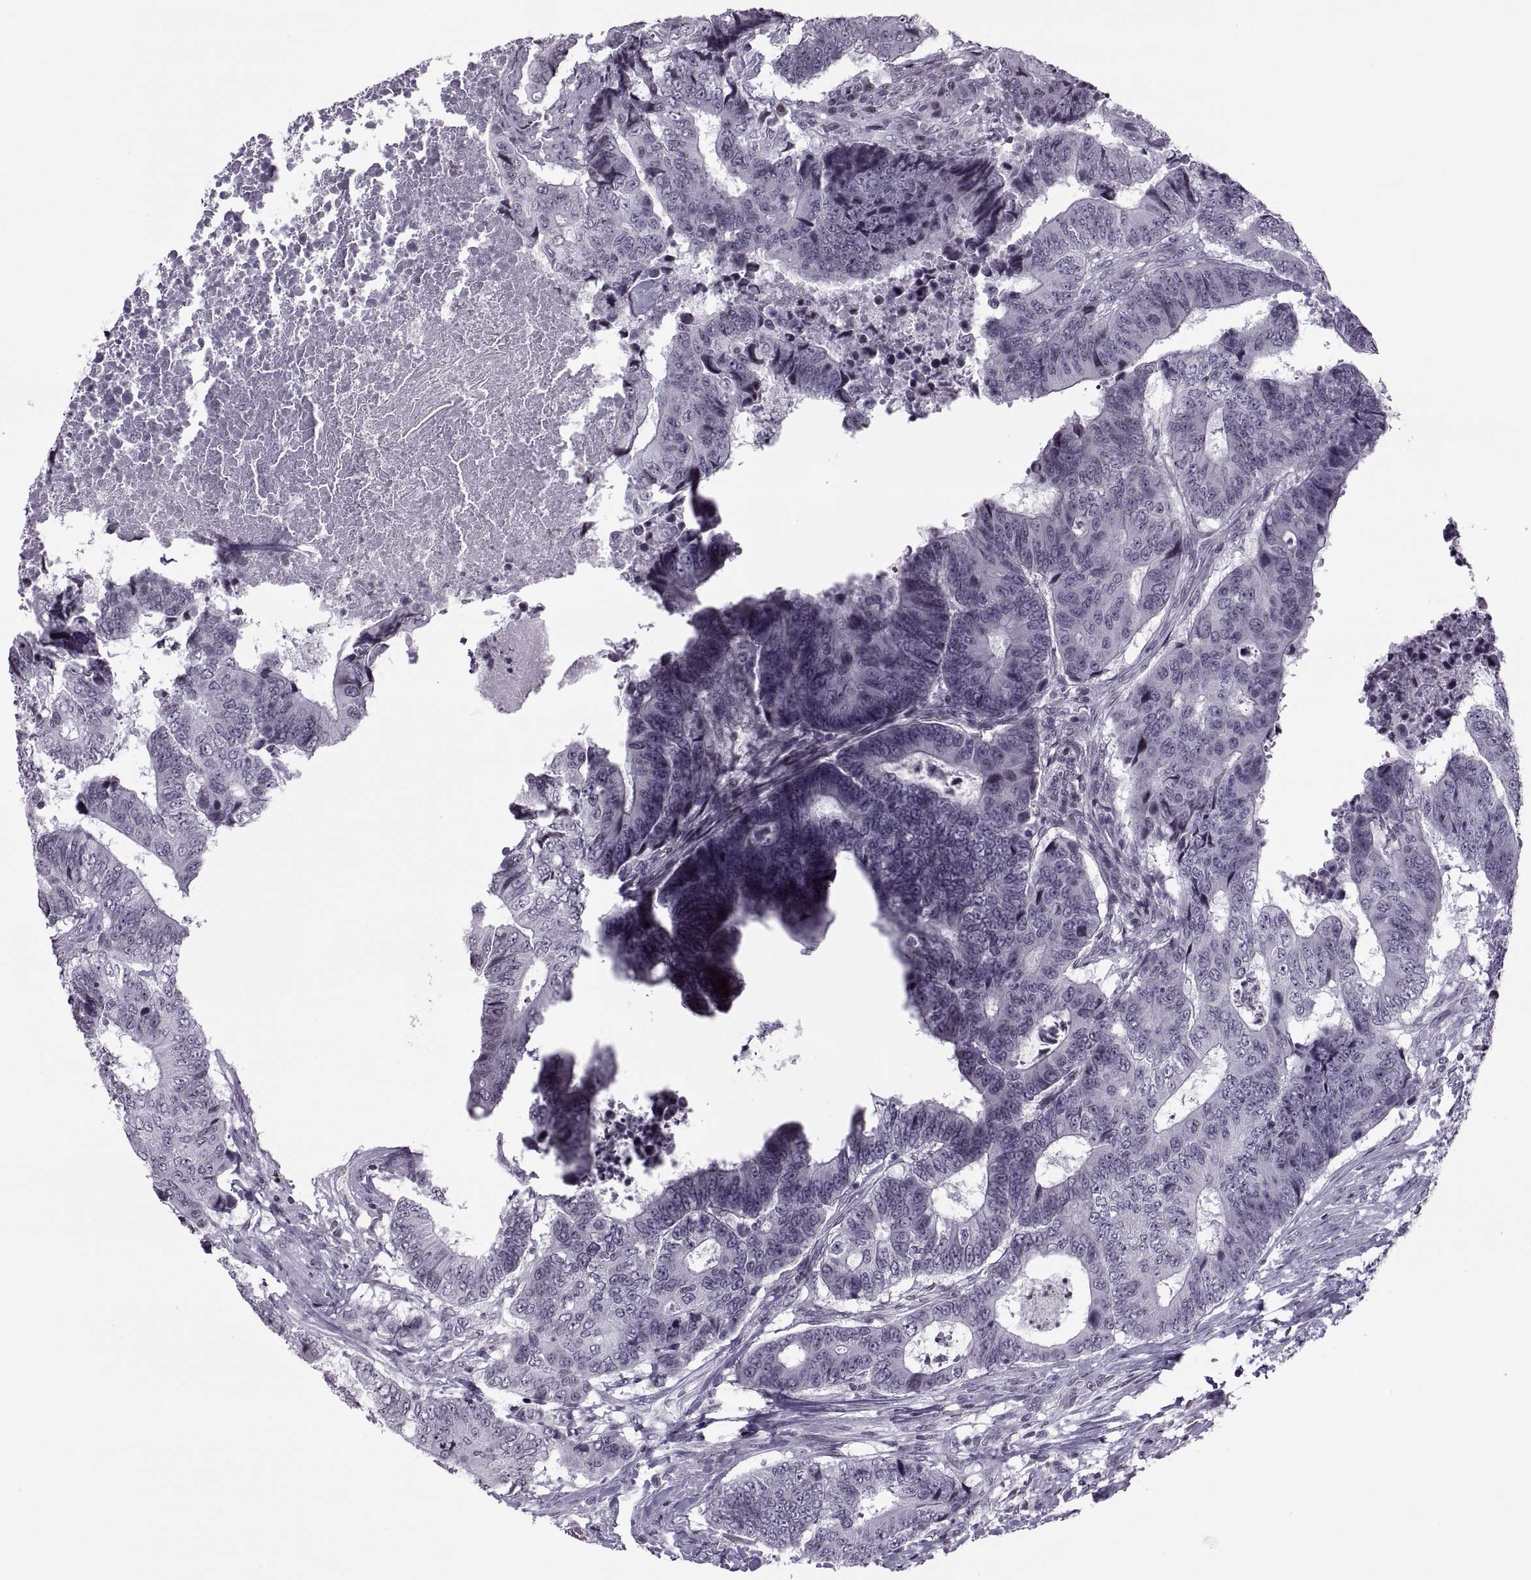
{"staining": {"intensity": "negative", "quantity": "none", "location": "none"}, "tissue": "colorectal cancer", "cell_type": "Tumor cells", "image_type": "cancer", "snomed": [{"axis": "morphology", "description": "Adenocarcinoma, NOS"}, {"axis": "topography", "description": "Colon"}], "caption": "DAB (3,3'-diaminobenzidine) immunohistochemical staining of colorectal cancer reveals no significant positivity in tumor cells.", "gene": "H1-8", "patient": {"sex": "female", "age": 48}}